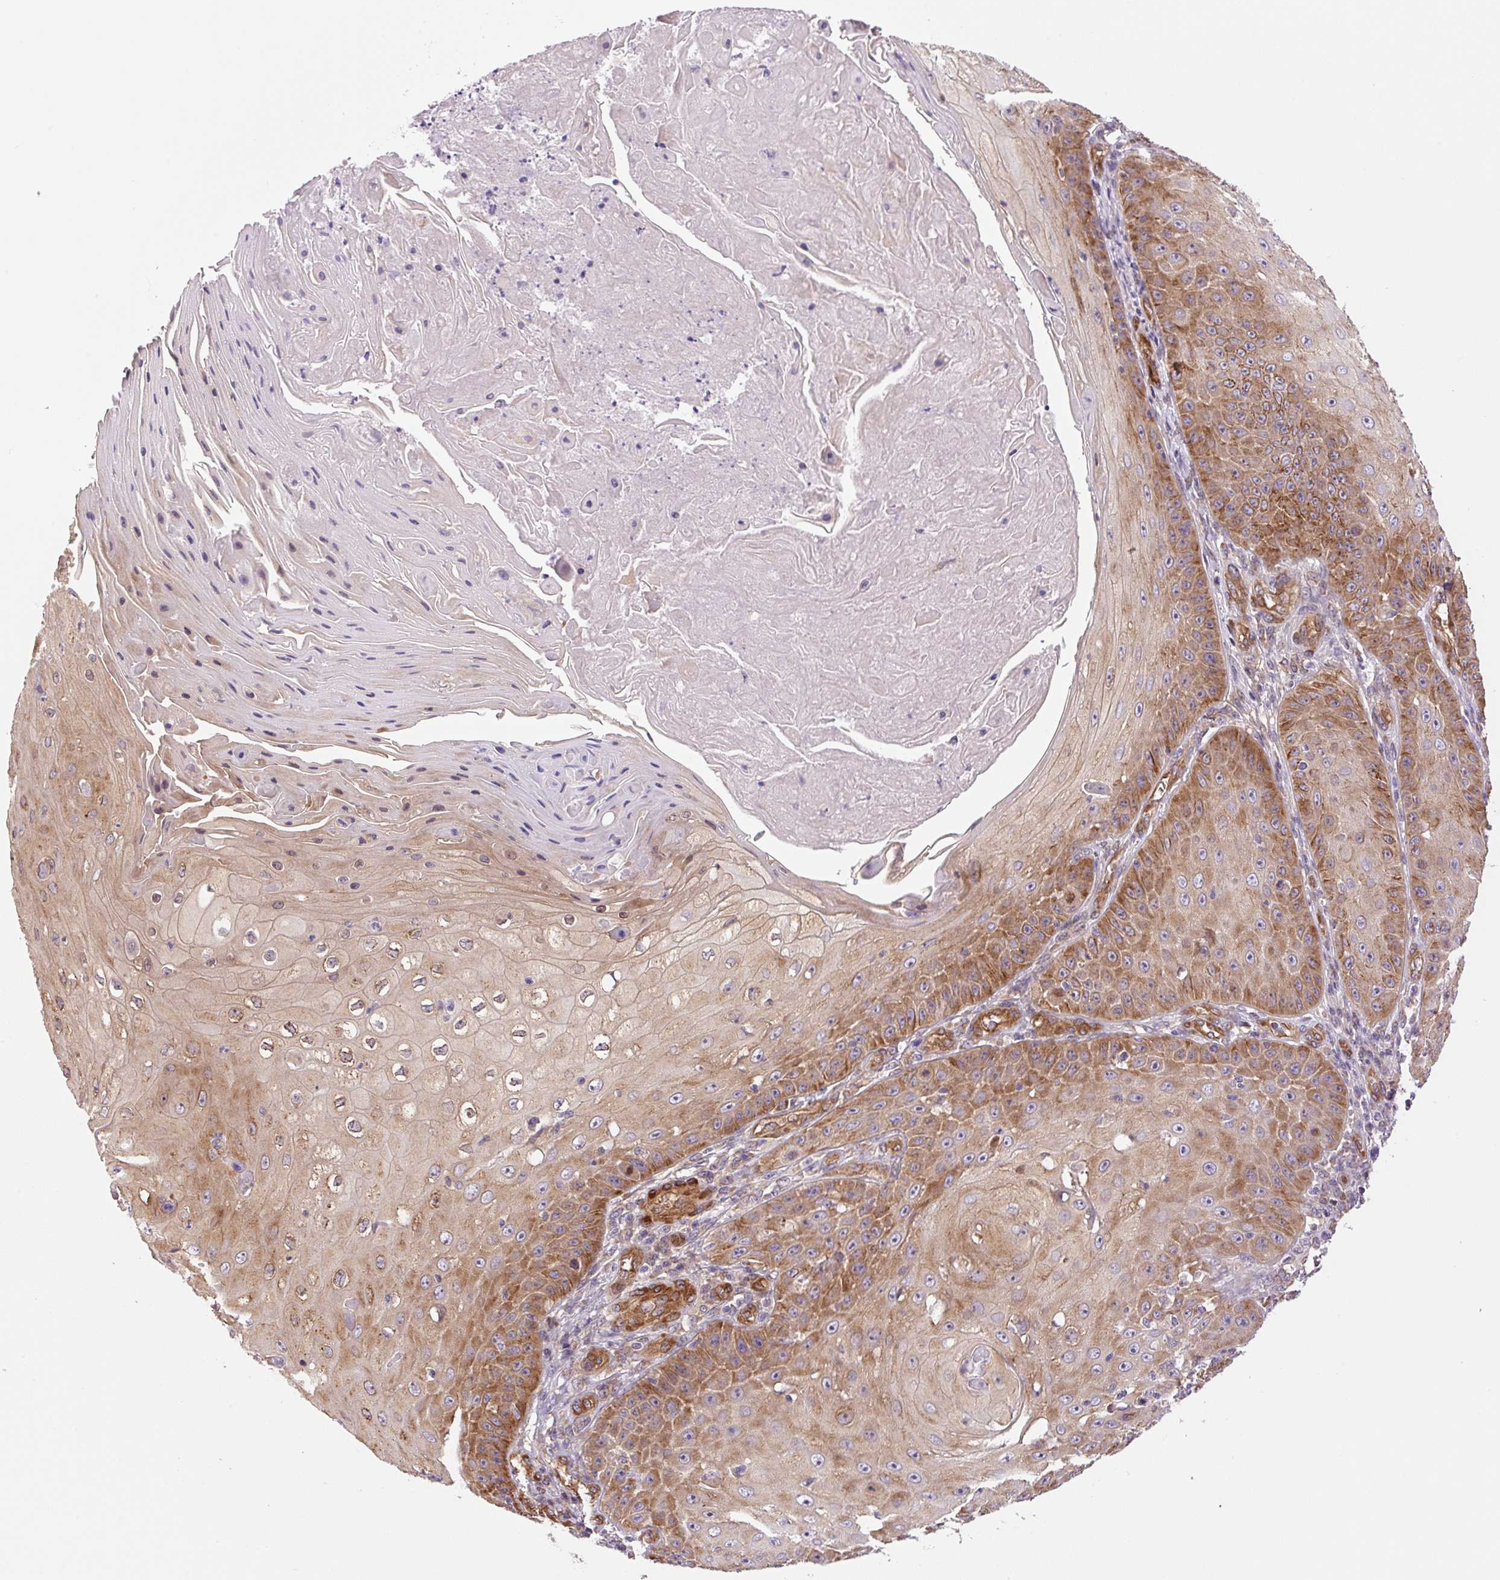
{"staining": {"intensity": "moderate", "quantity": ">75%", "location": "cytoplasmic/membranous"}, "tissue": "skin cancer", "cell_type": "Tumor cells", "image_type": "cancer", "snomed": [{"axis": "morphology", "description": "Squamous cell carcinoma, NOS"}, {"axis": "topography", "description": "Skin"}], "caption": "Human skin cancer stained with a protein marker displays moderate staining in tumor cells.", "gene": "SEPTIN10", "patient": {"sex": "male", "age": 70}}